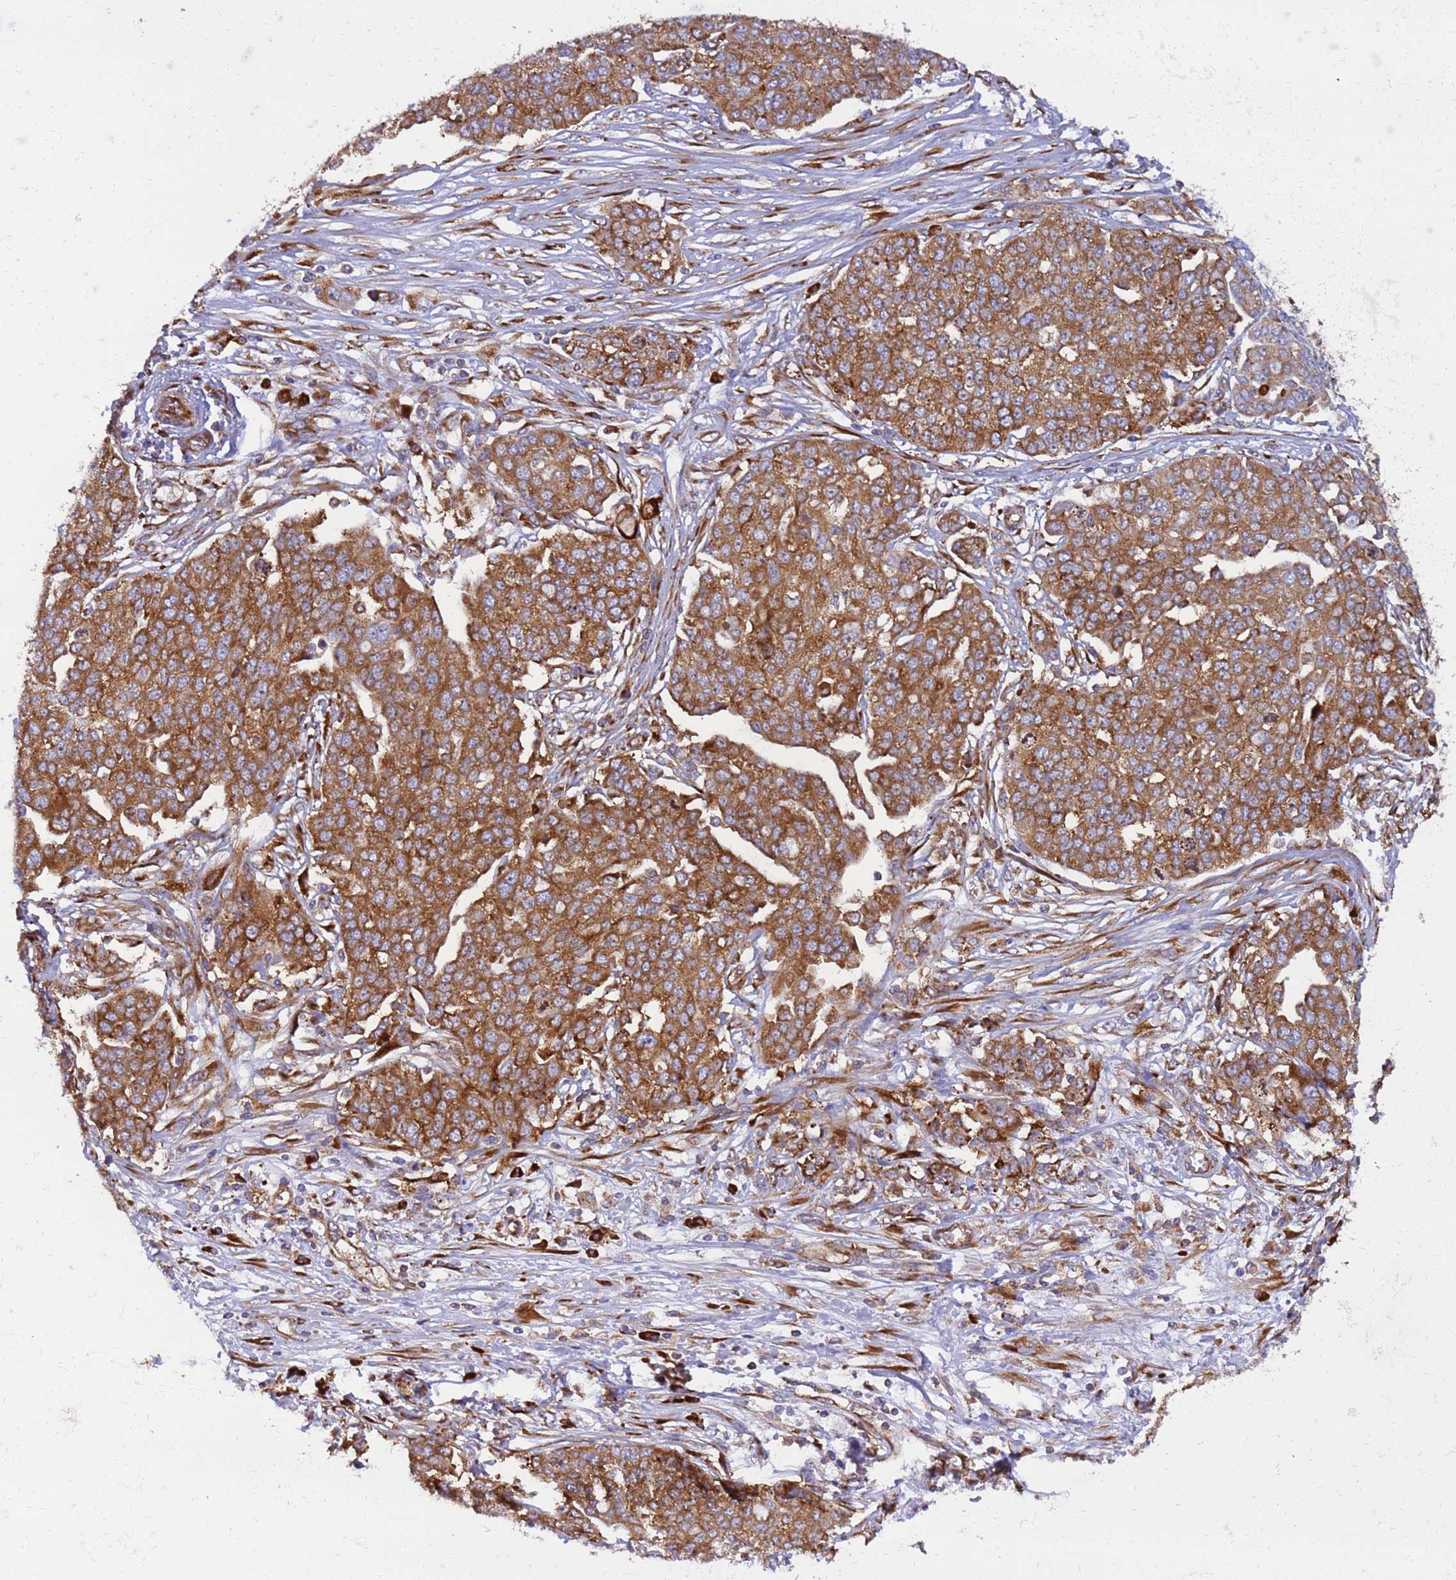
{"staining": {"intensity": "strong", "quantity": ">75%", "location": "cytoplasmic/membranous"}, "tissue": "ovarian cancer", "cell_type": "Tumor cells", "image_type": "cancer", "snomed": [{"axis": "morphology", "description": "Cystadenocarcinoma, serous, NOS"}, {"axis": "topography", "description": "Soft tissue"}, {"axis": "topography", "description": "Ovary"}], "caption": "Immunohistochemistry (IHC) of human ovarian serous cystadenocarcinoma displays high levels of strong cytoplasmic/membranous expression in approximately >75% of tumor cells.", "gene": "RPL36", "patient": {"sex": "female", "age": 57}}